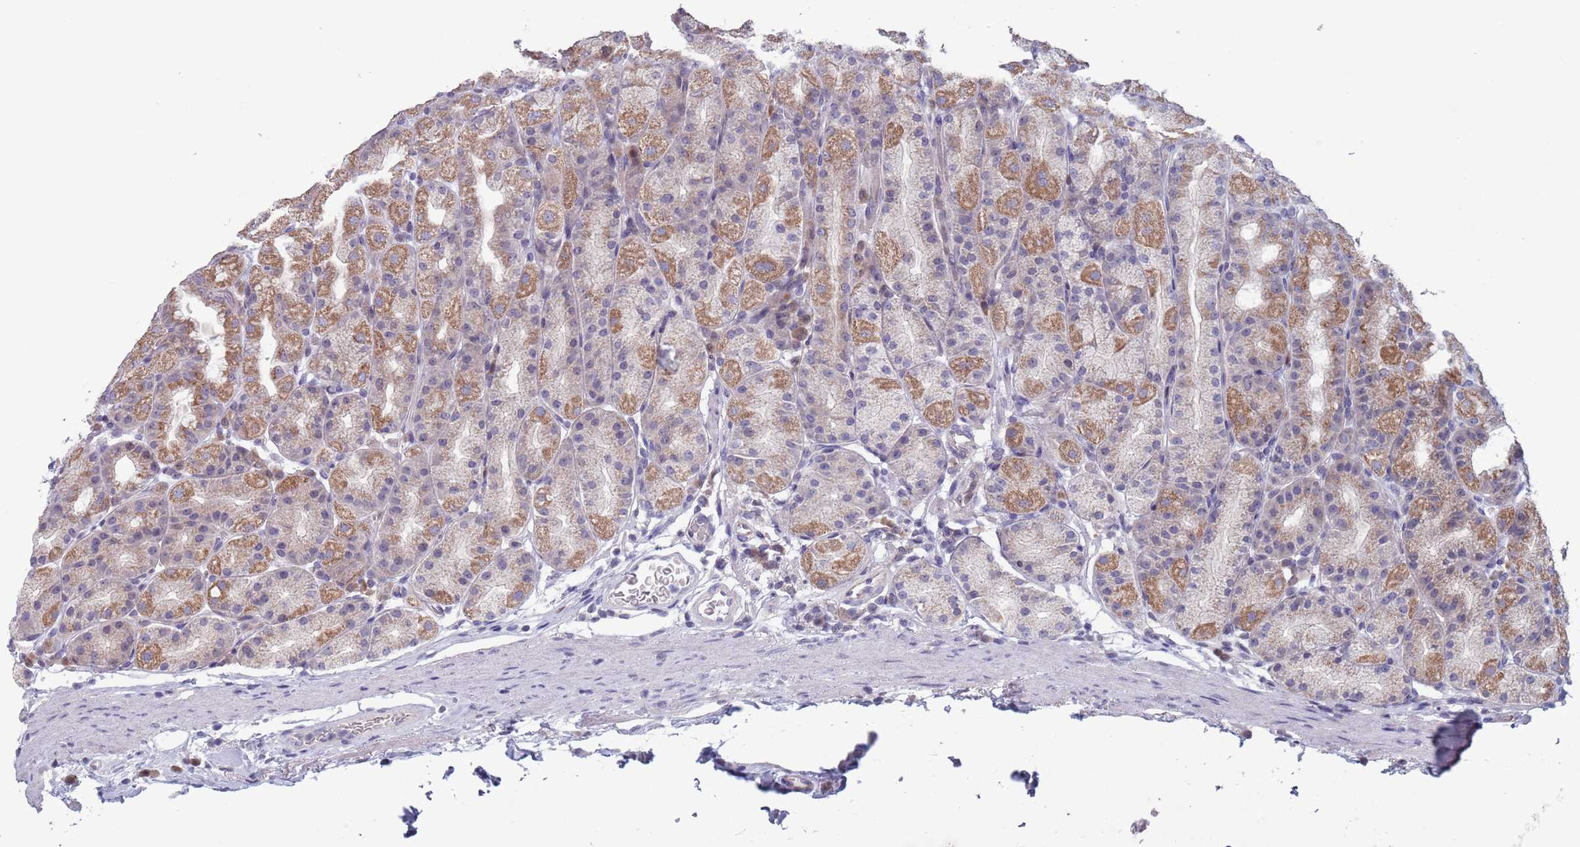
{"staining": {"intensity": "moderate", "quantity": "25%-75%", "location": "cytoplasmic/membranous"}, "tissue": "stomach", "cell_type": "Glandular cells", "image_type": "normal", "snomed": [{"axis": "morphology", "description": "Normal tissue, NOS"}, {"axis": "topography", "description": "Stomach, upper"}], "caption": "Brown immunohistochemical staining in unremarkable human stomach exhibits moderate cytoplasmic/membranous positivity in approximately 25%-75% of glandular cells. Immunohistochemistry stains the protein in brown and the nuclei are stained blue.", "gene": "CLNS1A", "patient": {"sex": "male", "age": 68}}